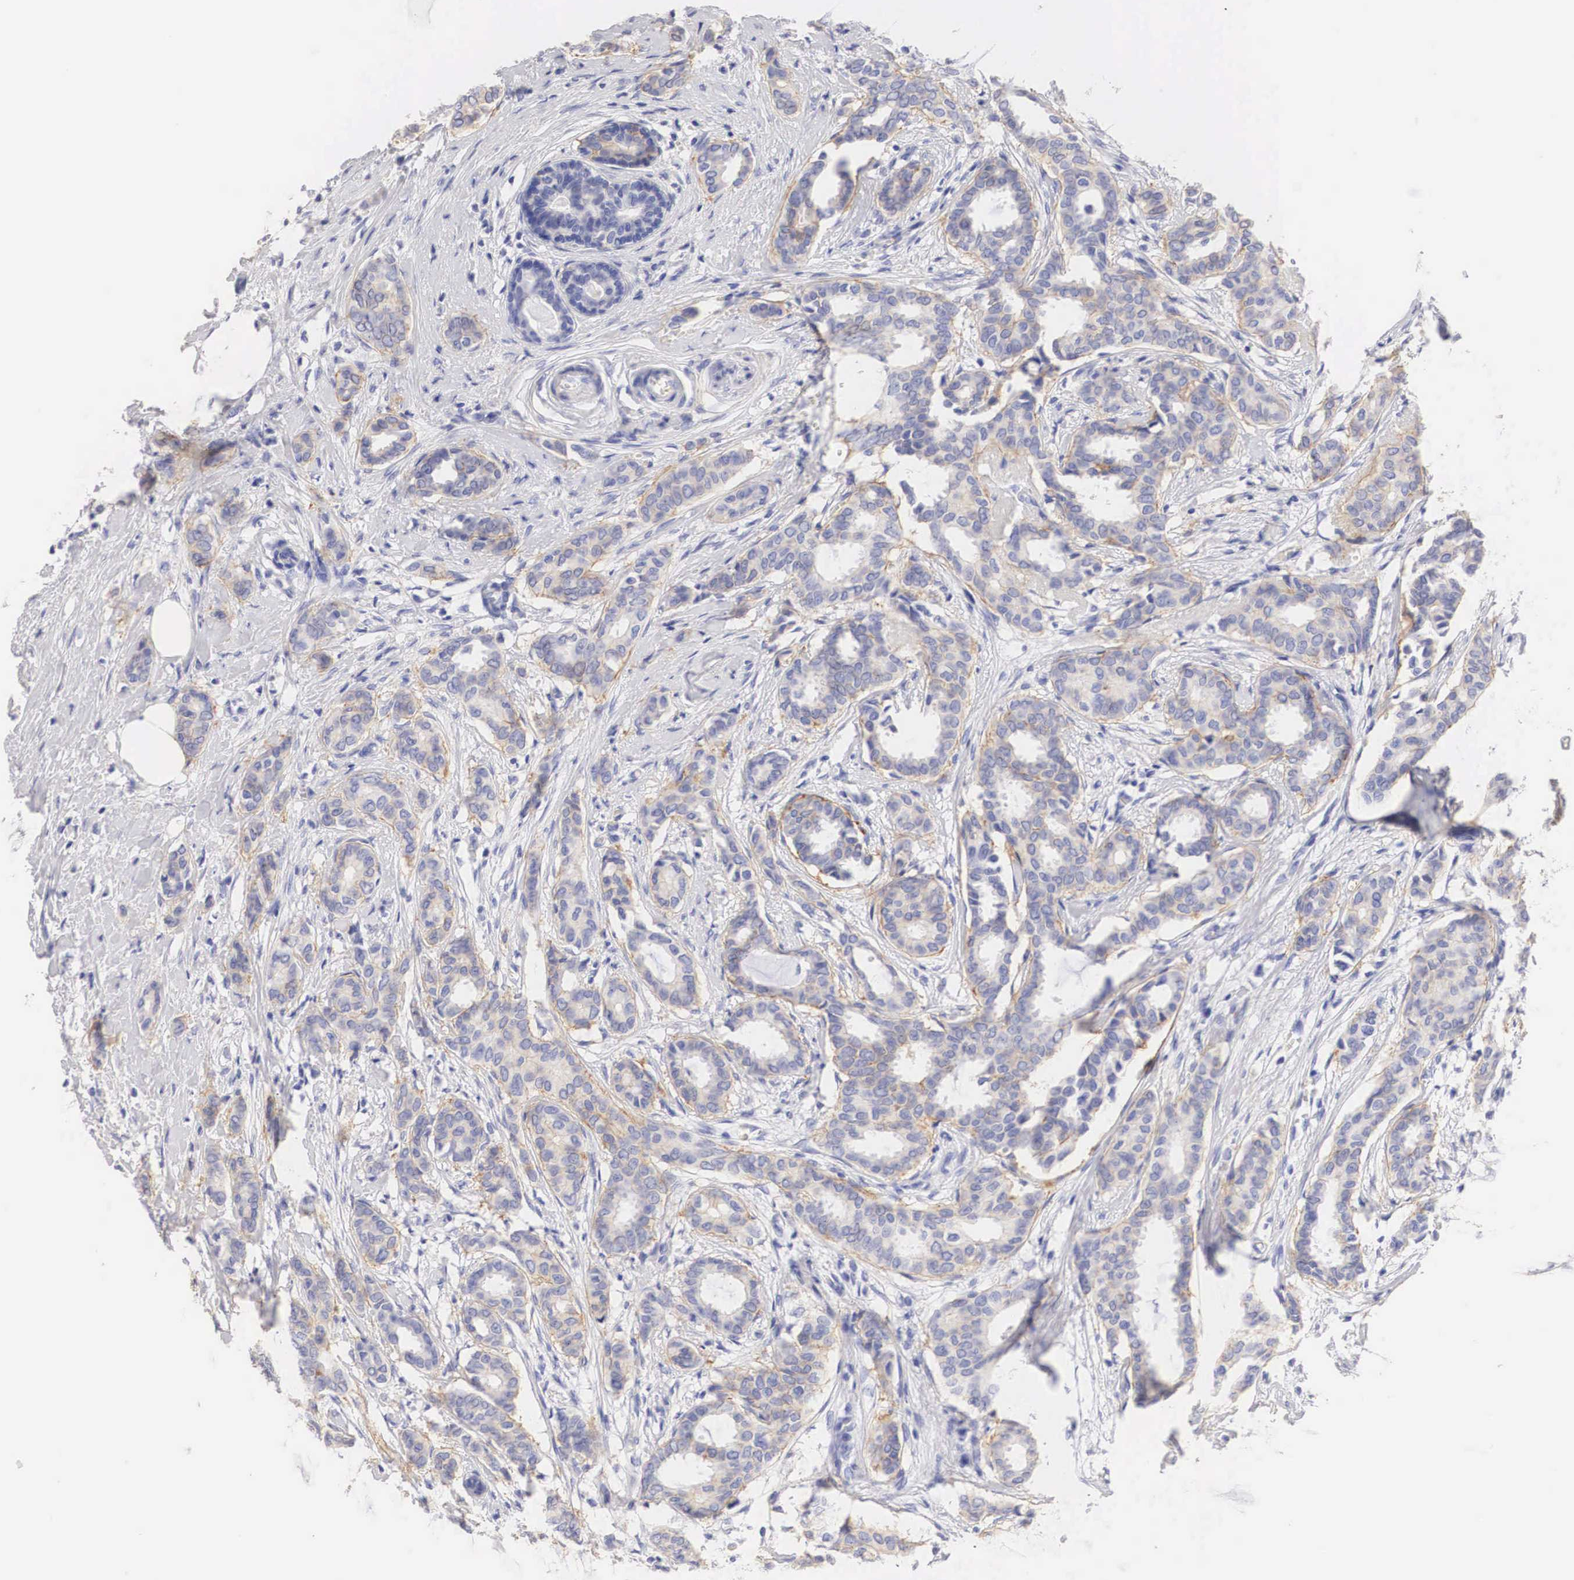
{"staining": {"intensity": "moderate", "quantity": "25%-75%", "location": "cytoplasmic/membranous"}, "tissue": "breast cancer", "cell_type": "Tumor cells", "image_type": "cancer", "snomed": [{"axis": "morphology", "description": "Duct carcinoma"}, {"axis": "topography", "description": "Breast"}], "caption": "A brown stain shows moderate cytoplasmic/membranous staining of a protein in human breast cancer (intraductal carcinoma) tumor cells.", "gene": "ERBB2", "patient": {"sex": "female", "age": 50}}